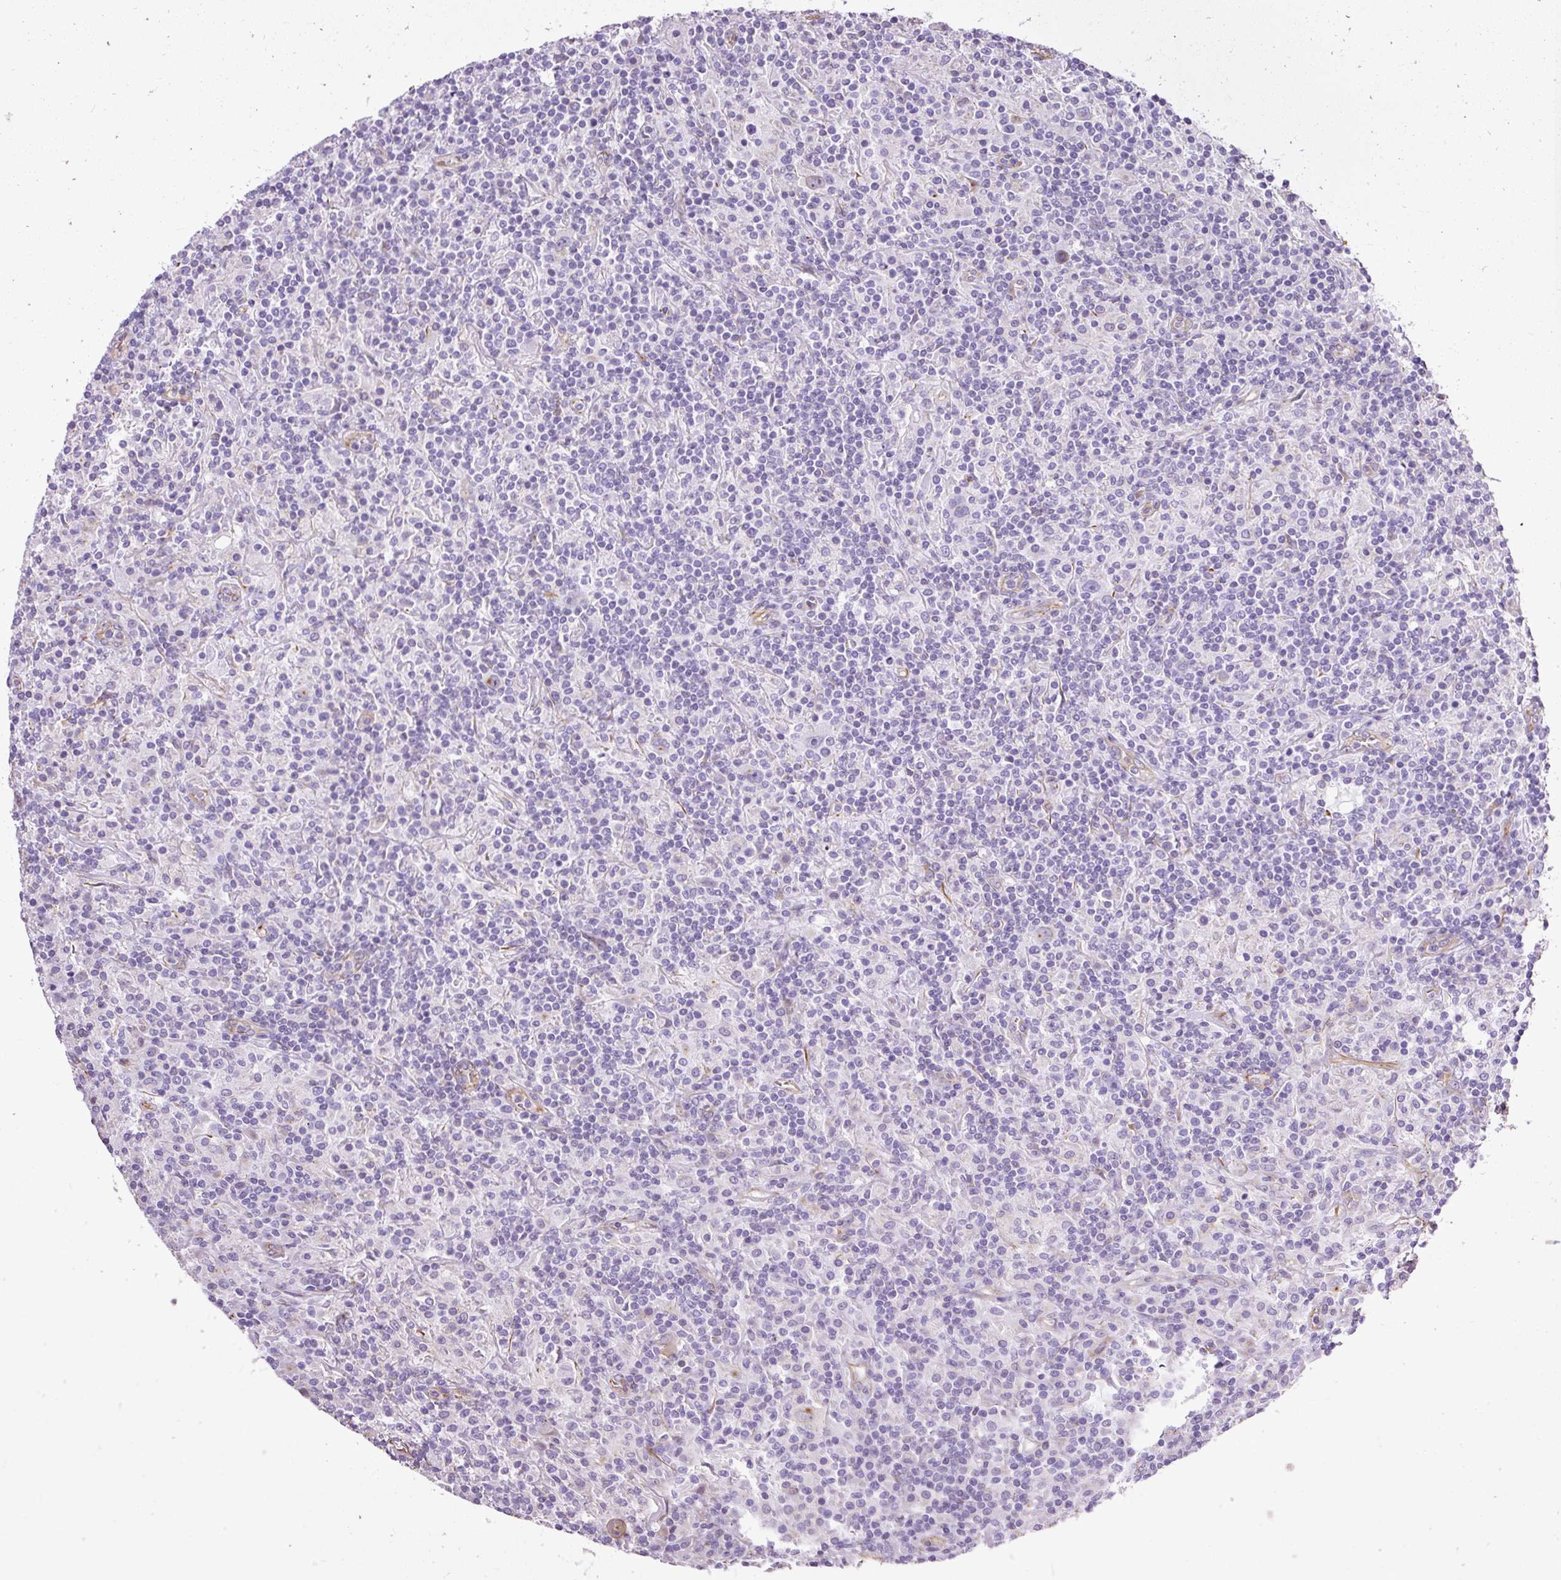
{"staining": {"intensity": "negative", "quantity": "none", "location": "none"}, "tissue": "lymphoma", "cell_type": "Tumor cells", "image_type": "cancer", "snomed": [{"axis": "morphology", "description": "Hodgkin's disease, NOS"}, {"axis": "topography", "description": "Lymph node"}], "caption": "Immunohistochemical staining of human Hodgkin's disease demonstrates no significant positivity in tumor cells.", "gene": "PLS1", "patient": {"sex": "male", "age": 70}}